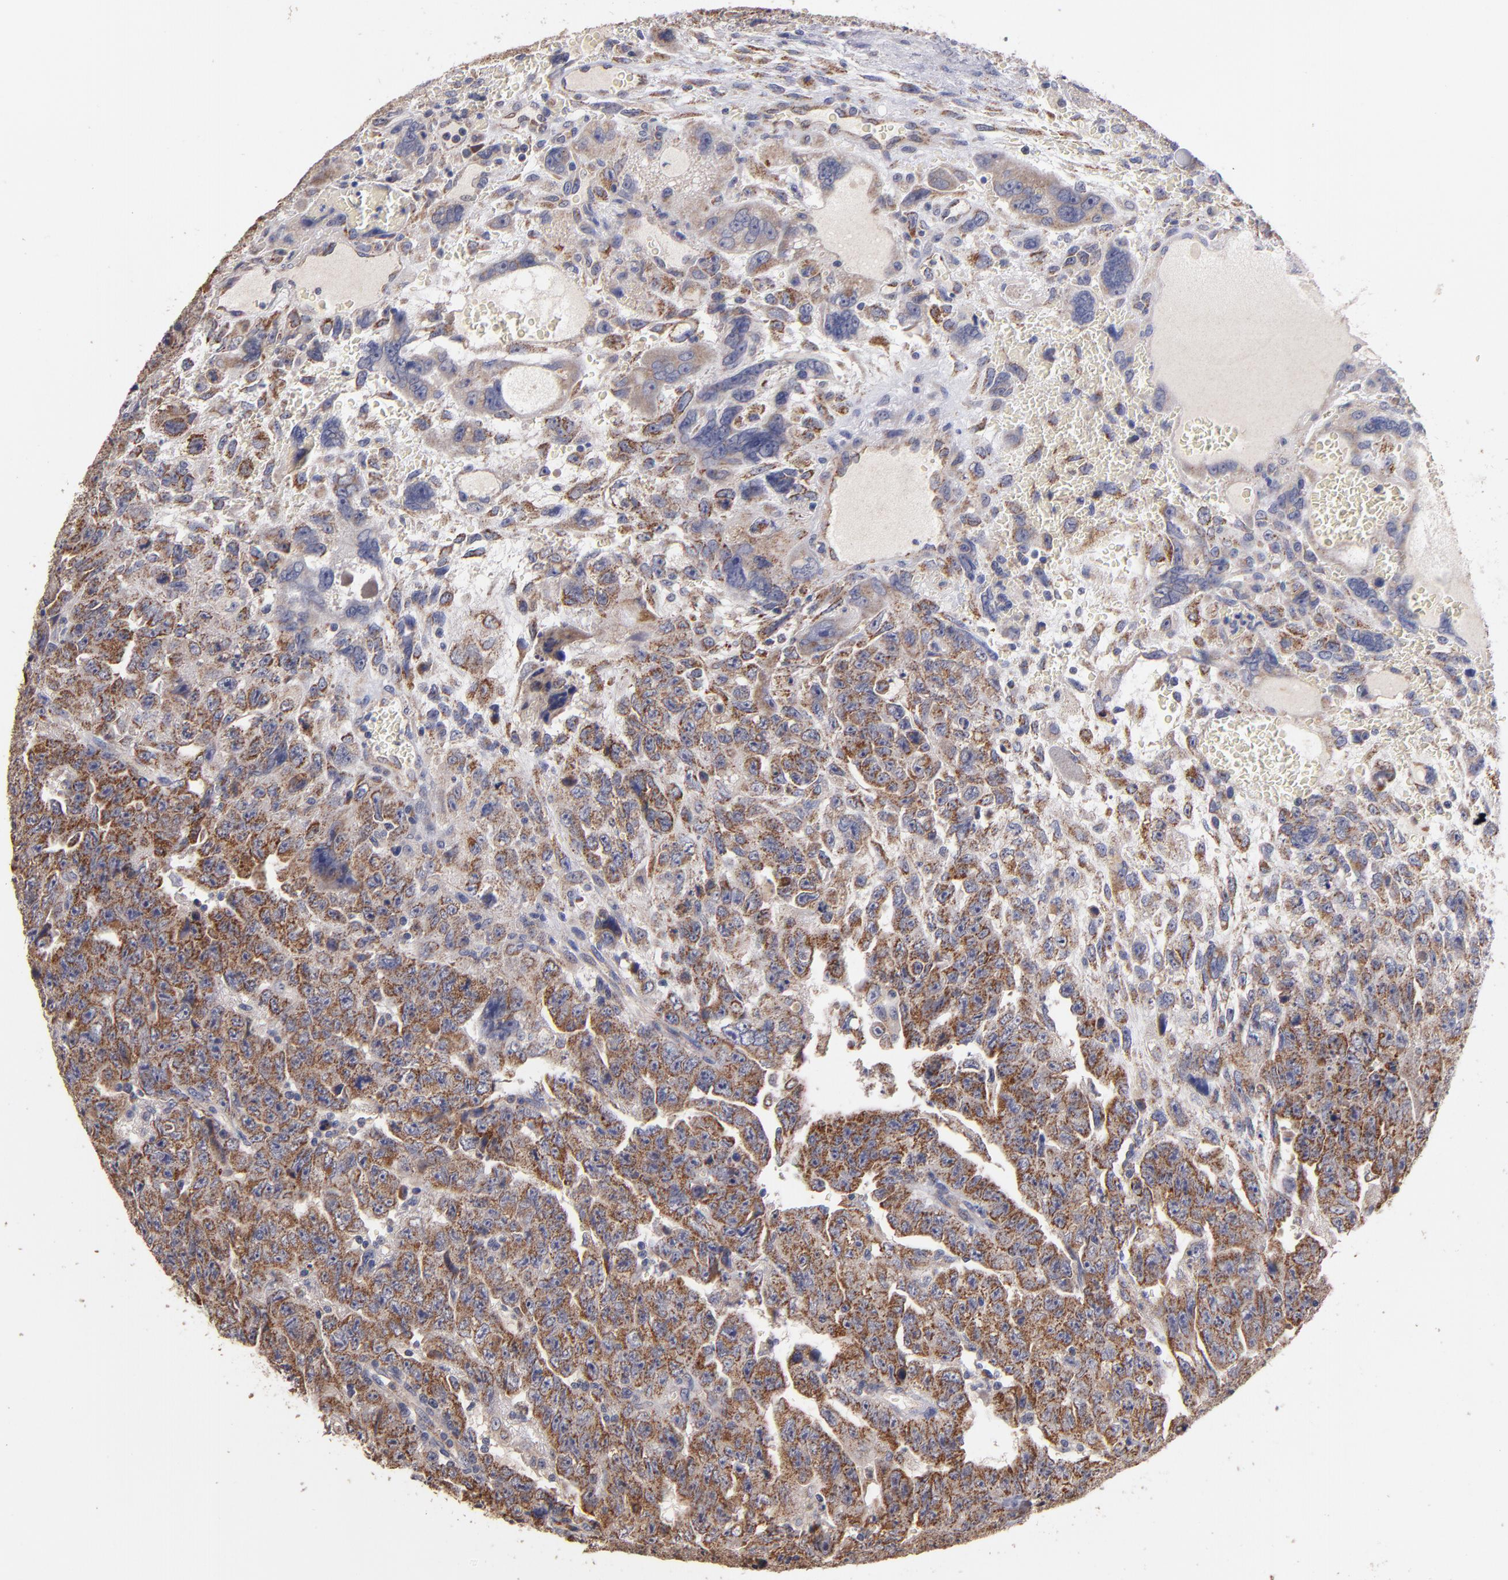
{"staining": {"intensity": "moderate", "quantity": ">75%", "location": "cytoplasmic/membranous"}, "tissue": "testis cancer", "cell_type": "Tumor cells", "image_type": "cancer", "snomed": [{"axis": "morphology", "description": "Carcinoma, Embryonal, NOS"}, {"axis": "topography", "description": "Testis"}], "caption": "High-power microscopy captured an IHC micrograph of testis cancer (embryonal carcinoma), revealing moderate cytoplasmic/membranous positivity in approximately >75% of tumor cells. The staining was performed using DAB (3,3'-diaminobenzidine), with brown indicating positive protein expression. Nuclei are stained blue with hematoxylin.", "gene": "DIABLO", "patient": {"sex": "male", "age": 28}}